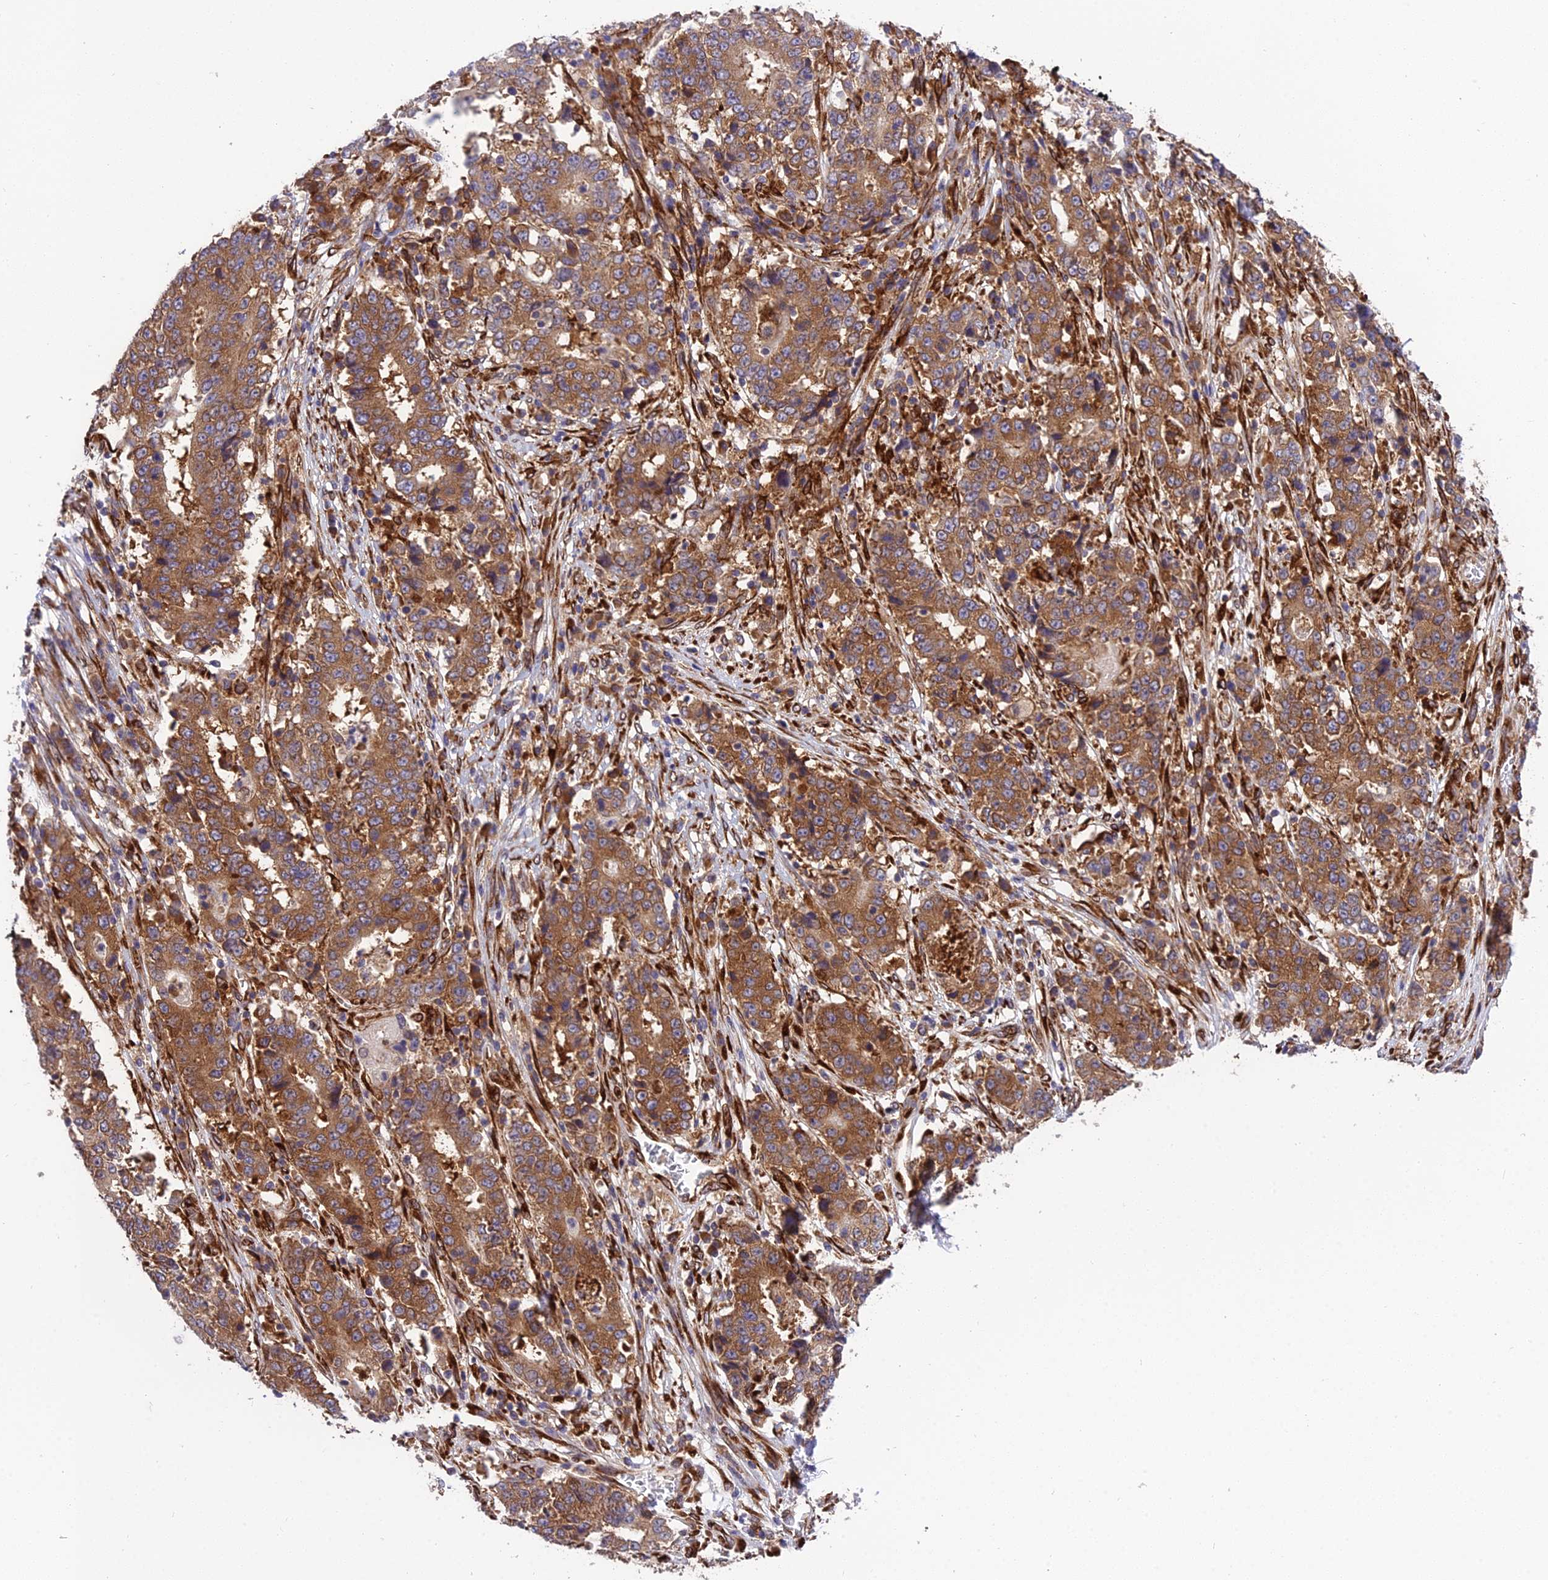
{"staining": {"intensity": "strong", "quantity": ">75%", "location": "cytoplasmic/membranous"}, "tissue": "stomach cancer", "cell_type": "Tumor cells", "image_type": "cancer", "snomed": [{"axis": "morphology", "description": "Adenocarcinoma, NOS"}, {"axis": "topography", "description": "Stomach"}], "caption": "Strong cytoplasmic/membranous protein staining is appreciated in approximately >75% of tumor cells in stomach cancer (adenocarcinoma).", "gene": "DHCR7", "patient": {"sex": "male", "age": 59}}